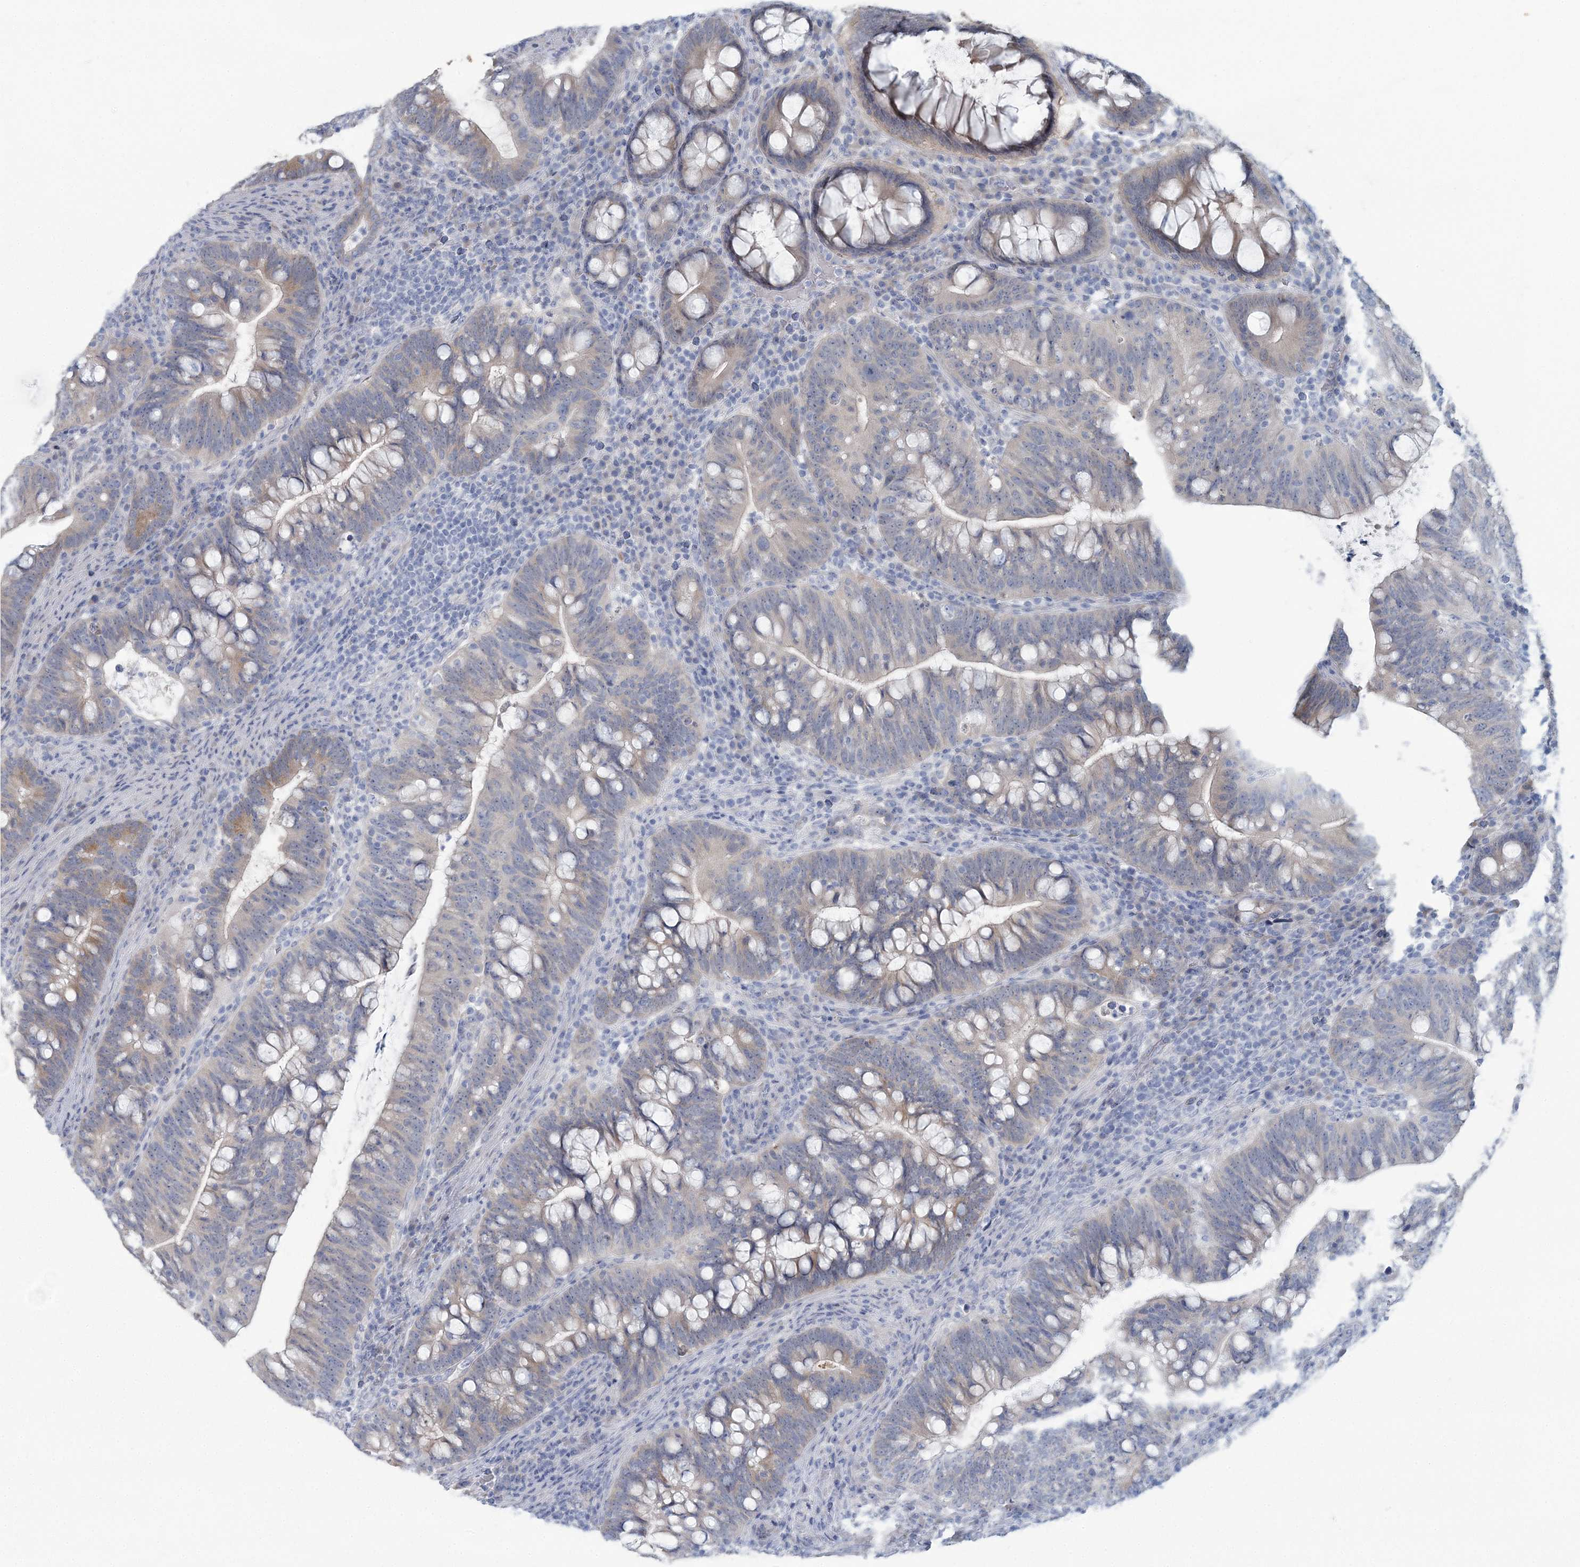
{"staining": {"intensity": "weak", "quantity": "<25%", "location": "cytoplasmic/membranous"}, "tissue": "colorectal cancer", "cell_type": "Tumor cells", "image_type": "cancer", "snomed": [{"axis": "morphology", "description": "Adenocarcinoma, NOS"}, {"axis": "topography", "description": "Colon"}], "caption": "This is an IHC photomicrograph of human colorectal cancer. There is no expression in tumor cells.", "gene": "CMBL", "patient": {"sex": "female", "age": 66}}